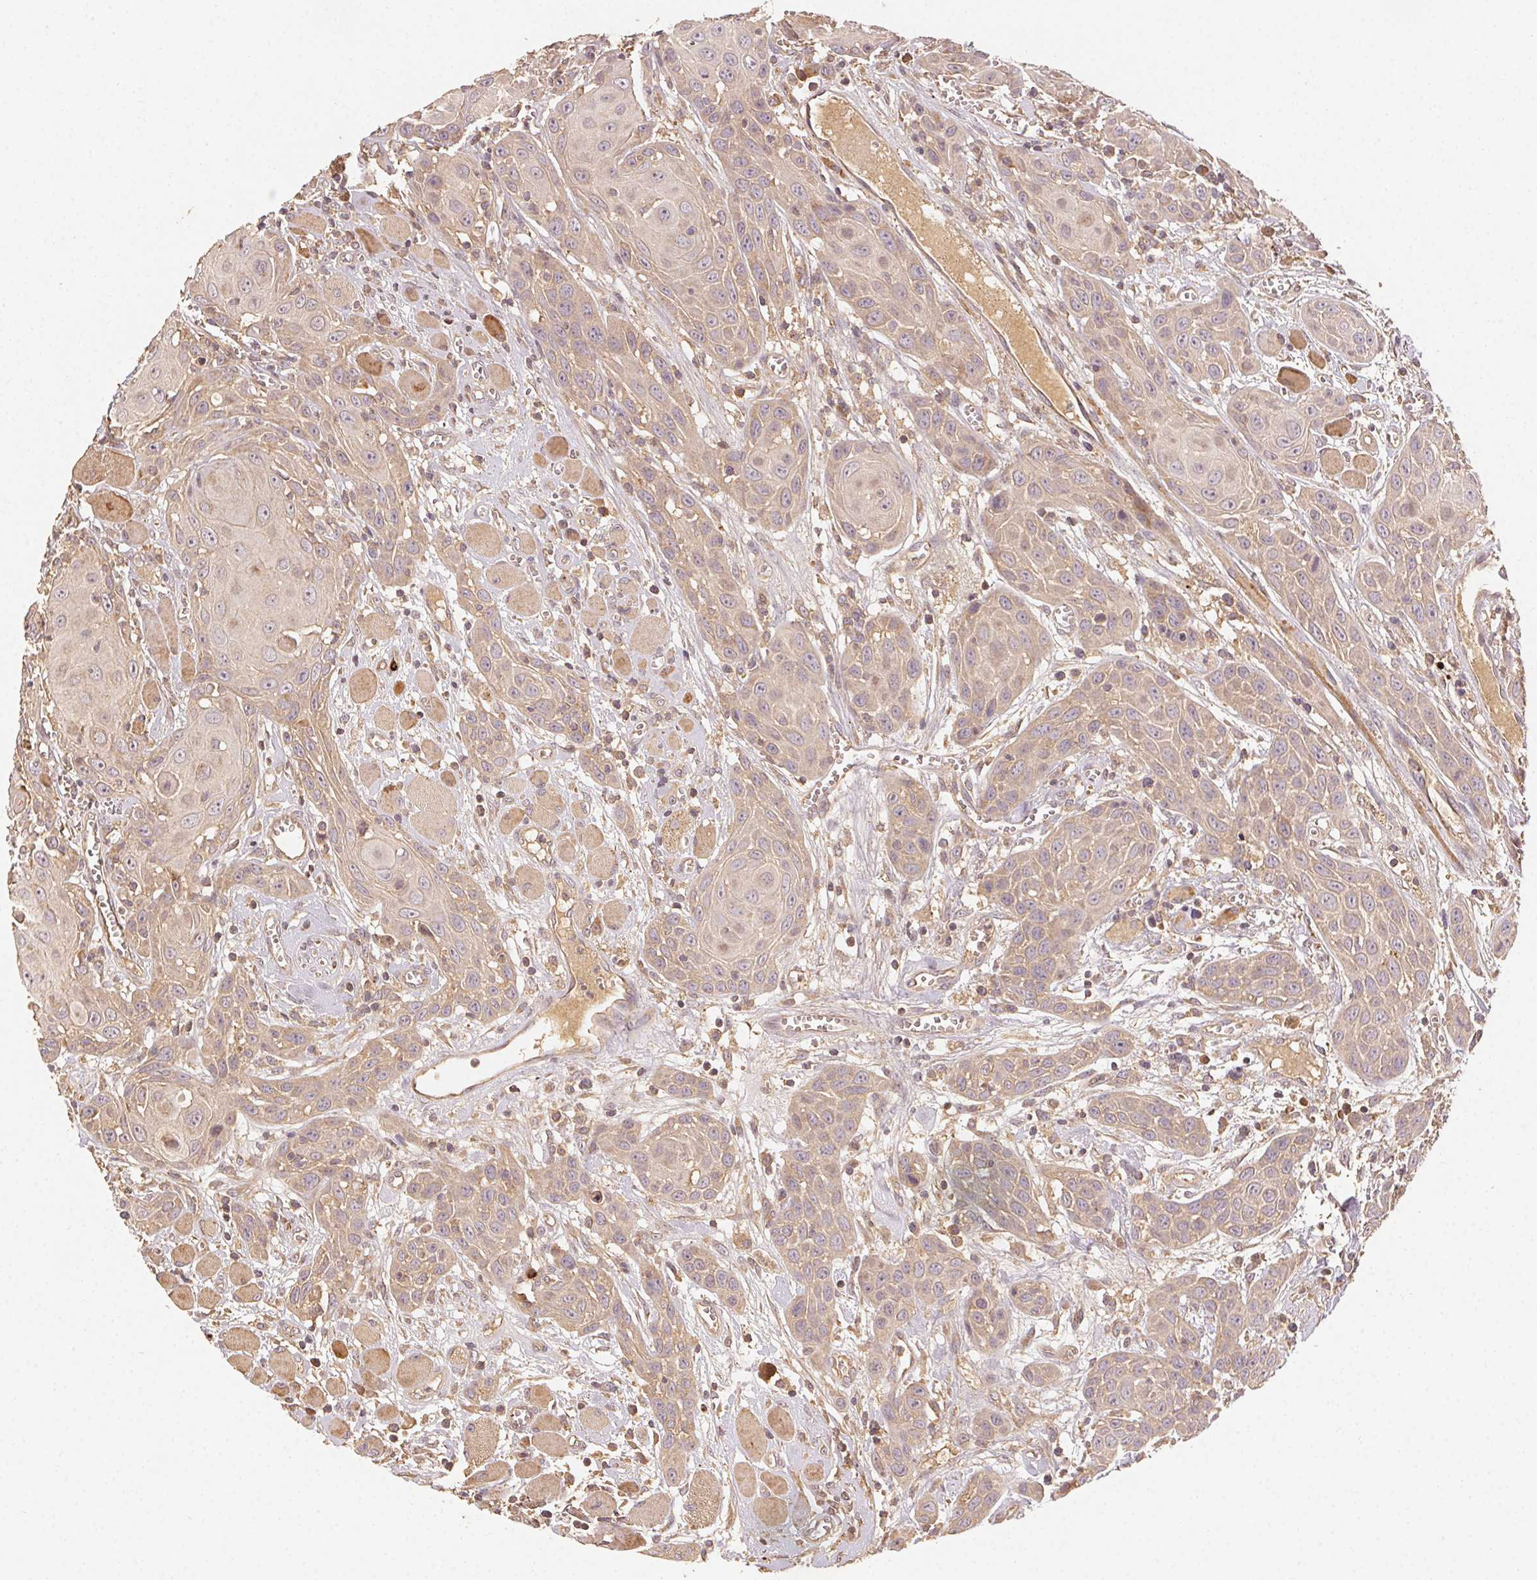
{"staining": {"intensity": "weak", "quantity": ">75%", "location": "cytoplasmic/membranous"}, "tissue": "head and neck cancer", "cell_type": "Tumor cells", "image_type": "cancer", "snomed": [{"axis": "morphology", "description": "Squamous cell carcinoma, NOS"}, {"axis": "topography", "description": "Head-Neck"}], "caption": "Immunohistochemical staining of human head and neck cancer (squamous cell carcinoma) displays low levels of weak cytoplasmic/membranous protein positivity in approximately >75% of tumor cells.", "gene": "RALA", "patient": {"sex": "female", "age": 80}}